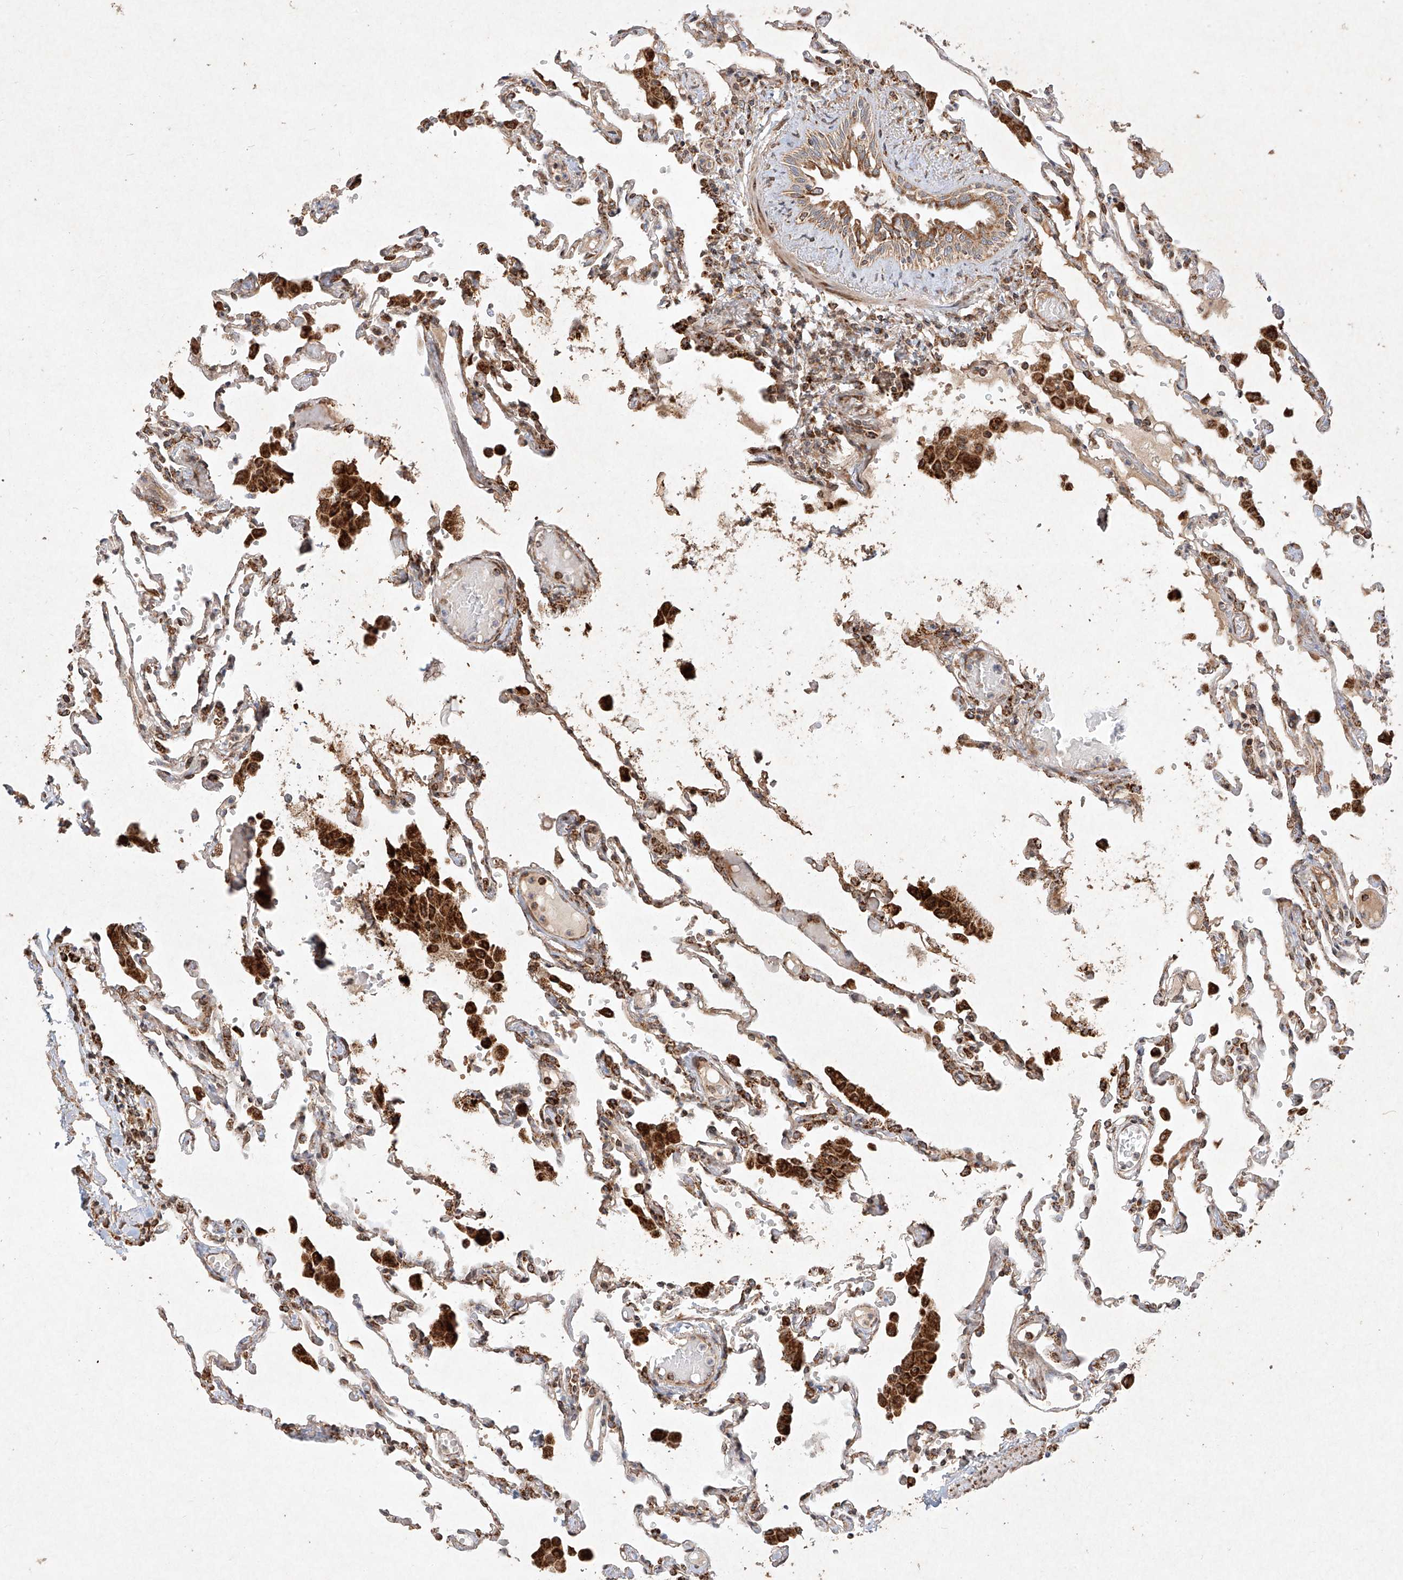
{"staining": {"intensity": "moderate", "quantity": "25%-75%", "location": "cytoplasmic/membranous"}, "tissue": "lung", "cell_type": "Alveolar cells", "image_type": "normal", "snomed": [{"axis": "morphology", "description": "Normal tissue, NOS"}, {"axis": "topography", "description": "Bronchus"}, {"axis": "topography", "description": "Lung"}], "caption": "Protein expression analysis of unremarkable human lung reveals moderate cytoplasmic/membranous staining in about 25%-75% of alveolar cells.", "gene": "SEMA3B", "patient": {"sex": "female", "age": 49}}